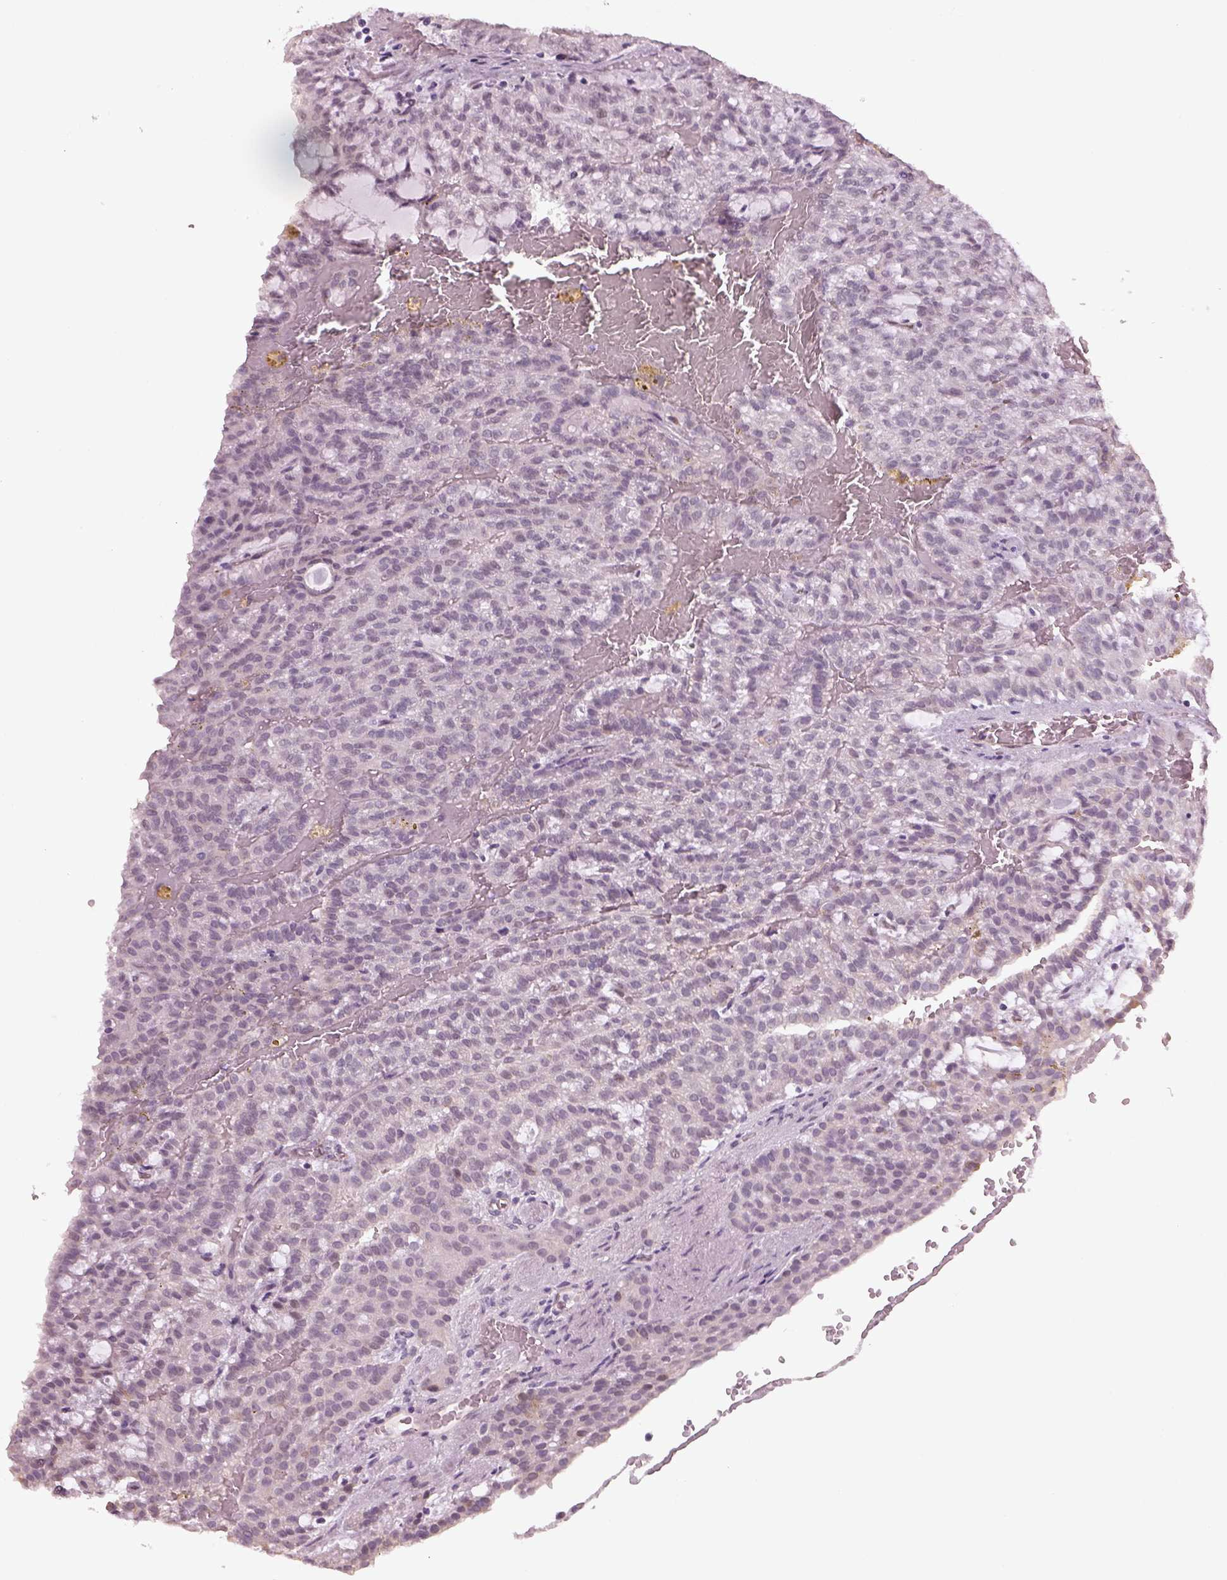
{"staining": {"intensity": "negative", "quantity": "none", "location": "none"}, "tissue": "renal cancer", "cell_type": "Tumor cells", "image_type": "cancer", "snomed": [{"axis": "morphology", "description": "Adenocarcinoma, NOS"}, {"axis": "topography", "description": "Kidney"}], "caption": "High magnification brightfield microscopy of renal adenocarcinoma stained with DAB (brown) and counterstained with hematoxylin (blue): tumor cells show no significant expression. (Stains: DAB immunohistochemistry (IHC) with hematoxylin counter stain, Microscopy: brightfield microscopy at high magnification).", "gene": "NAT8", "patient": {"sex": "male", "age": 63}}